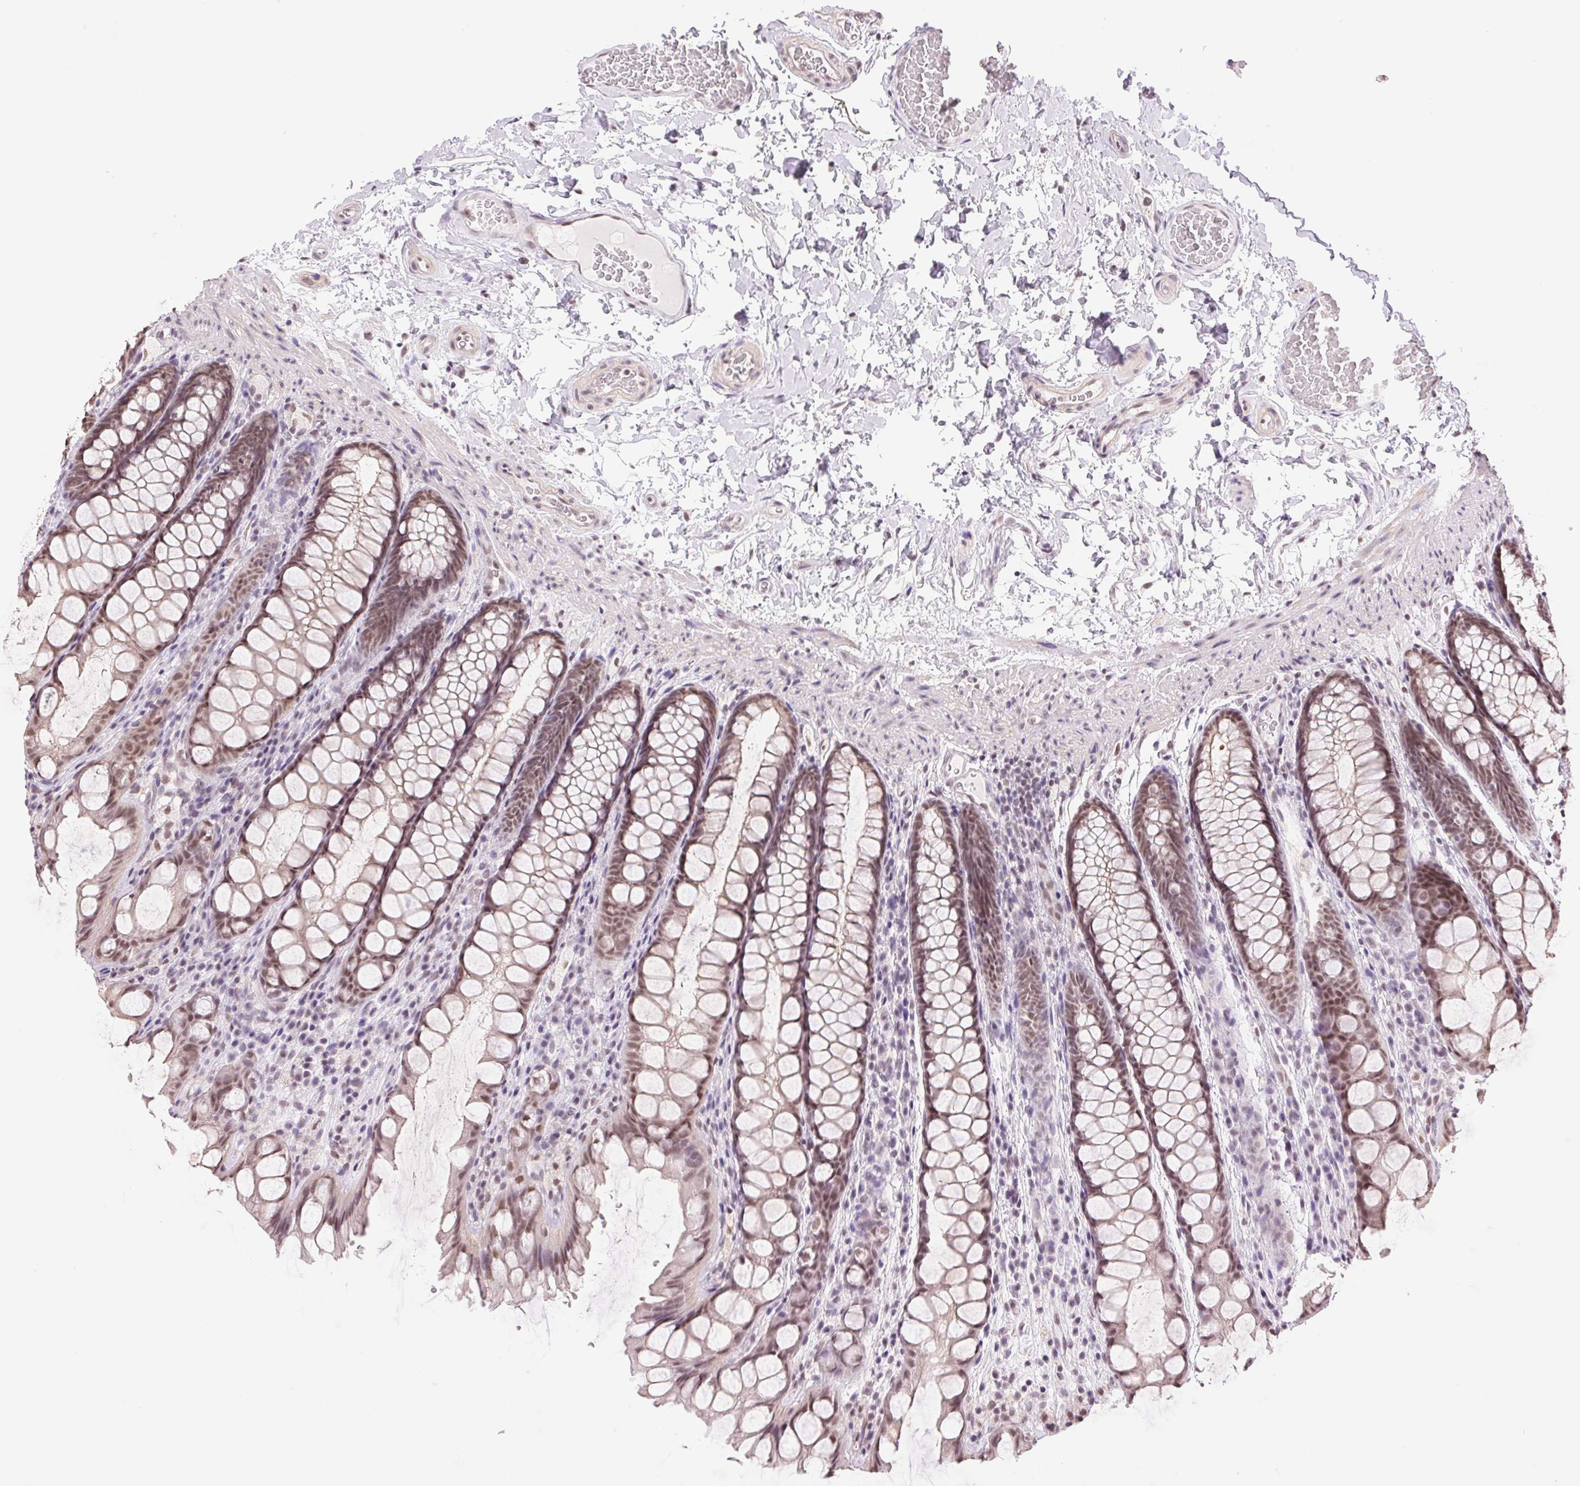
{"staining": {"intensity": "weak", "quantity": "25%-75%", "location": "nuclear"}, "tissue": "colon", "cell_type": "Endothelial cells", "image_type": "normal", "snomed": [{"axis": "morphology", "description": "Normal tissue, NOS"}, {"axis": "topography", "description": "Colon"}], "caption": "This micrograph displays immunohistochemistry staining of normal human colon, with low weak nuclear staining in approximately 25%-75% of endothelial cells.", "gene": "RPRD1B", "patient": {"sex": "male", "age": 47}}